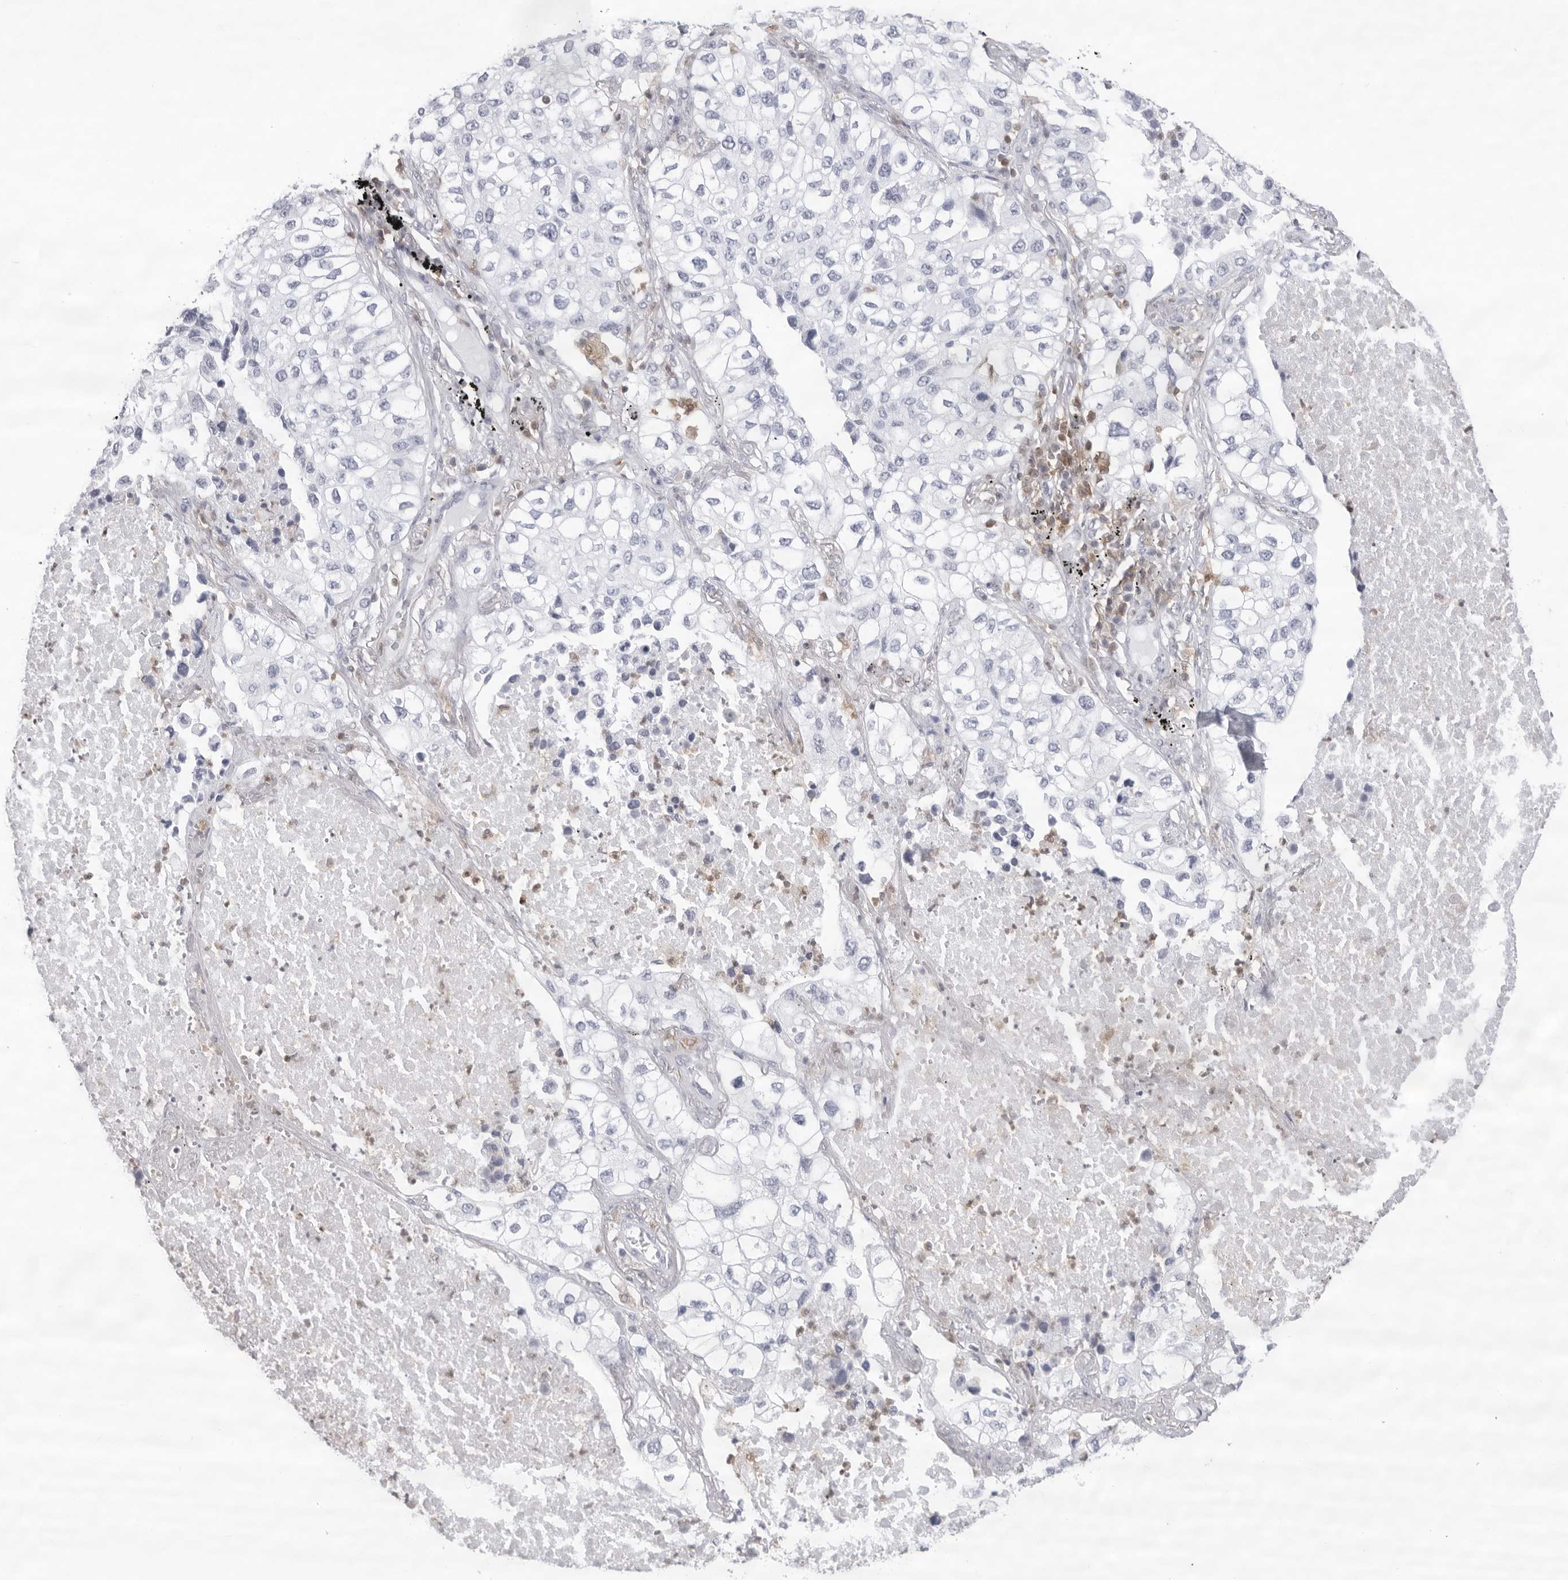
{"staining": {"intensity": "negative", "quantity": "none", "location": "none"}, "tissue": "lung cancer", "cell_type": "Tumor cells", "image_type": "cancer", "snomed": [{"axis": "morphology", "description": "Adenocarcinoma, NOS"}, {"axis": "topography", "description": "Lung"}], "caption": "IHC histopathology image of neoplastic tissue: human adenocarcinoma (lung) stained with DAB (3,3'-diaminobenzidine) exhibits no significant protein staining in tumor cells. (Stains: DAB immunohistochemistry (IHC) with hematoxylin counter stain, Microscopy: brightfield microscopy at high magnification).", "gene": "FMNL1", "patient": {"sex": "male", "age": 63}}